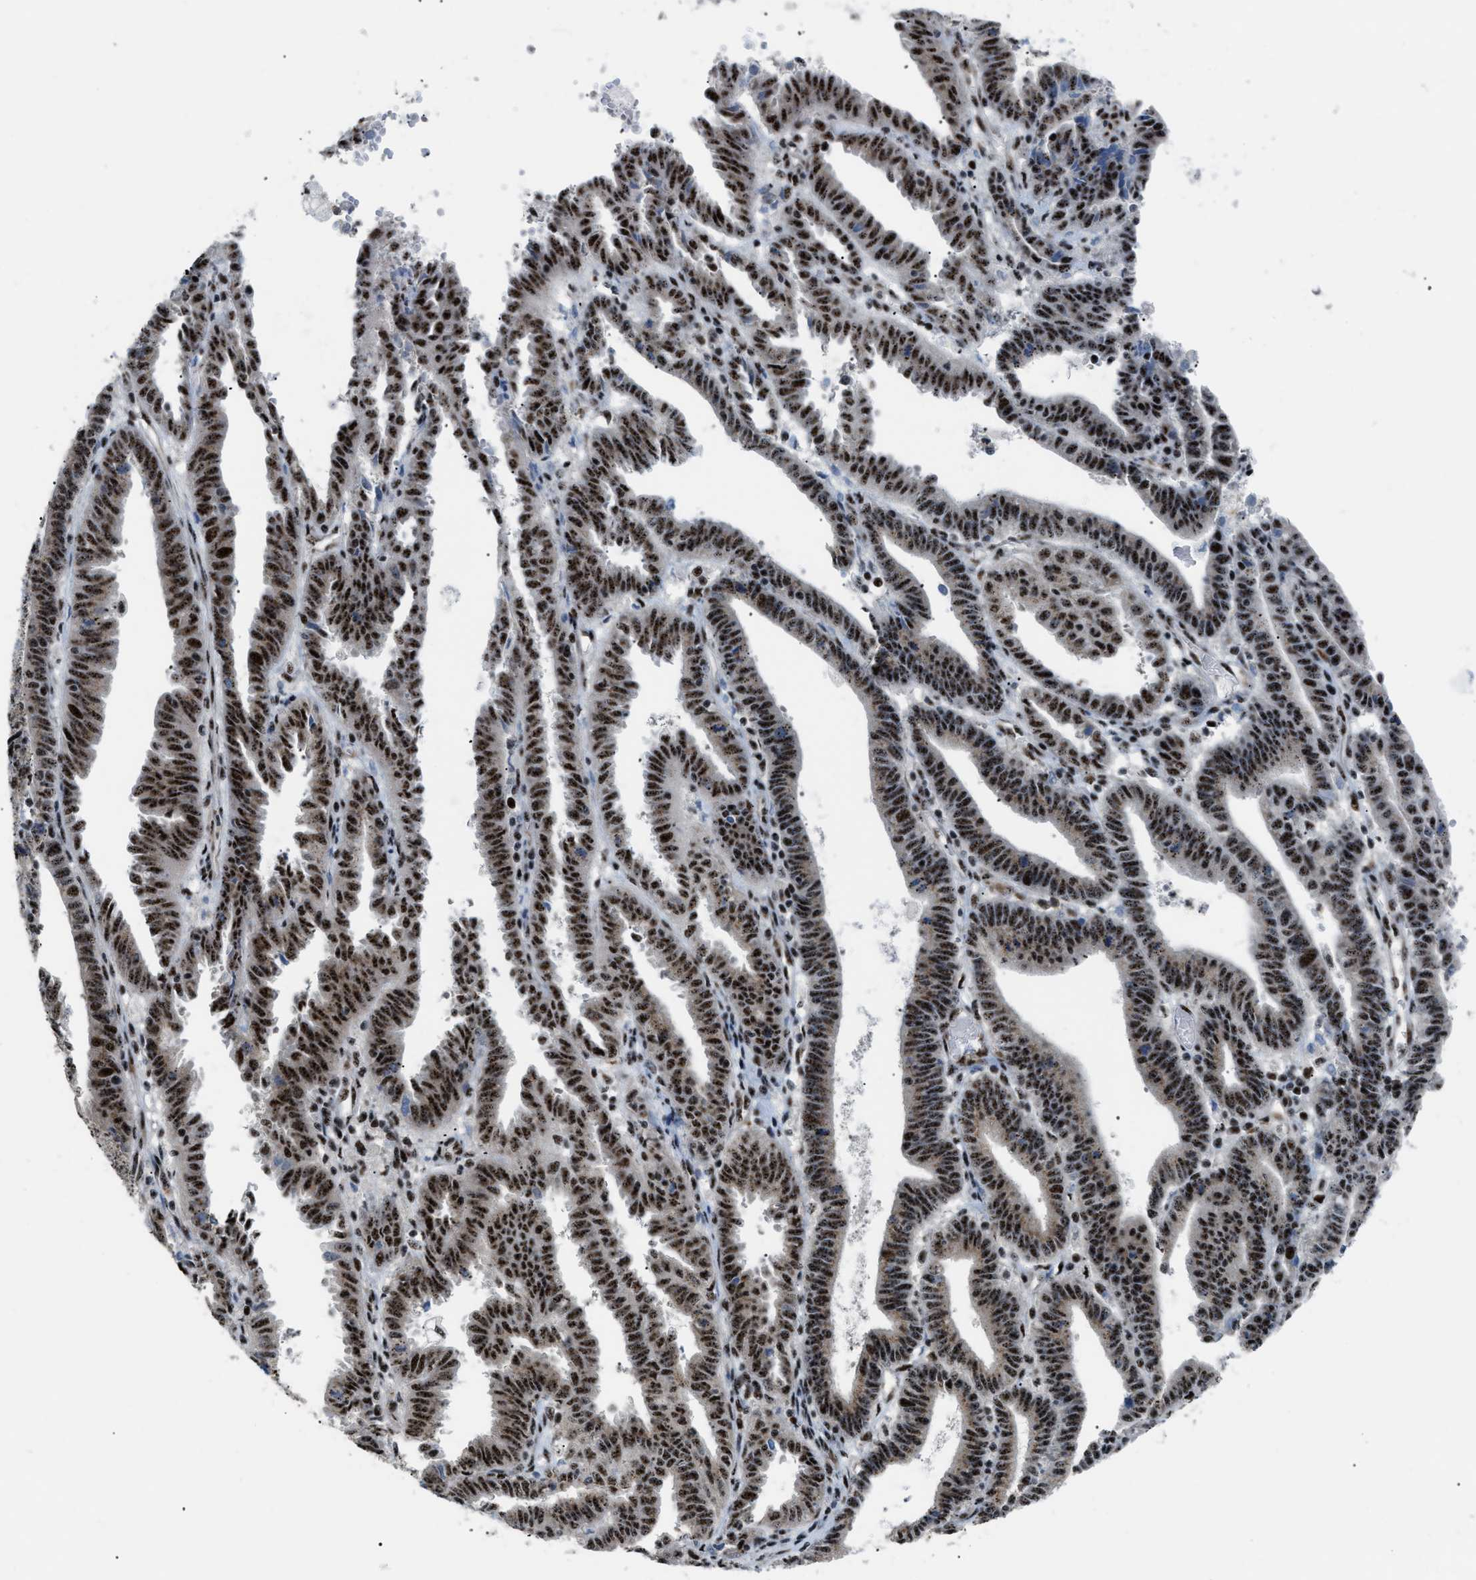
{"staining": {"intensity": "strong", "quantity": ">75%", "location": "nuclear"}, "tissue": "endometrial cancer", "cell_type": "Tumor cells", "image_type": "cancer", "snomed": [{"axis": "morphology", "description": "Adenocarcinoma, NOS"}, {"axis": "topography", "description": "Uterus"}], "caption": "Tumor cells reveal high levels of strong nuclear staining in approximately >75% of cells in endometrial cancer (adenocarcinoma).", "gene": "CDR2", "patient": {"sex": "female", "age": 83}}